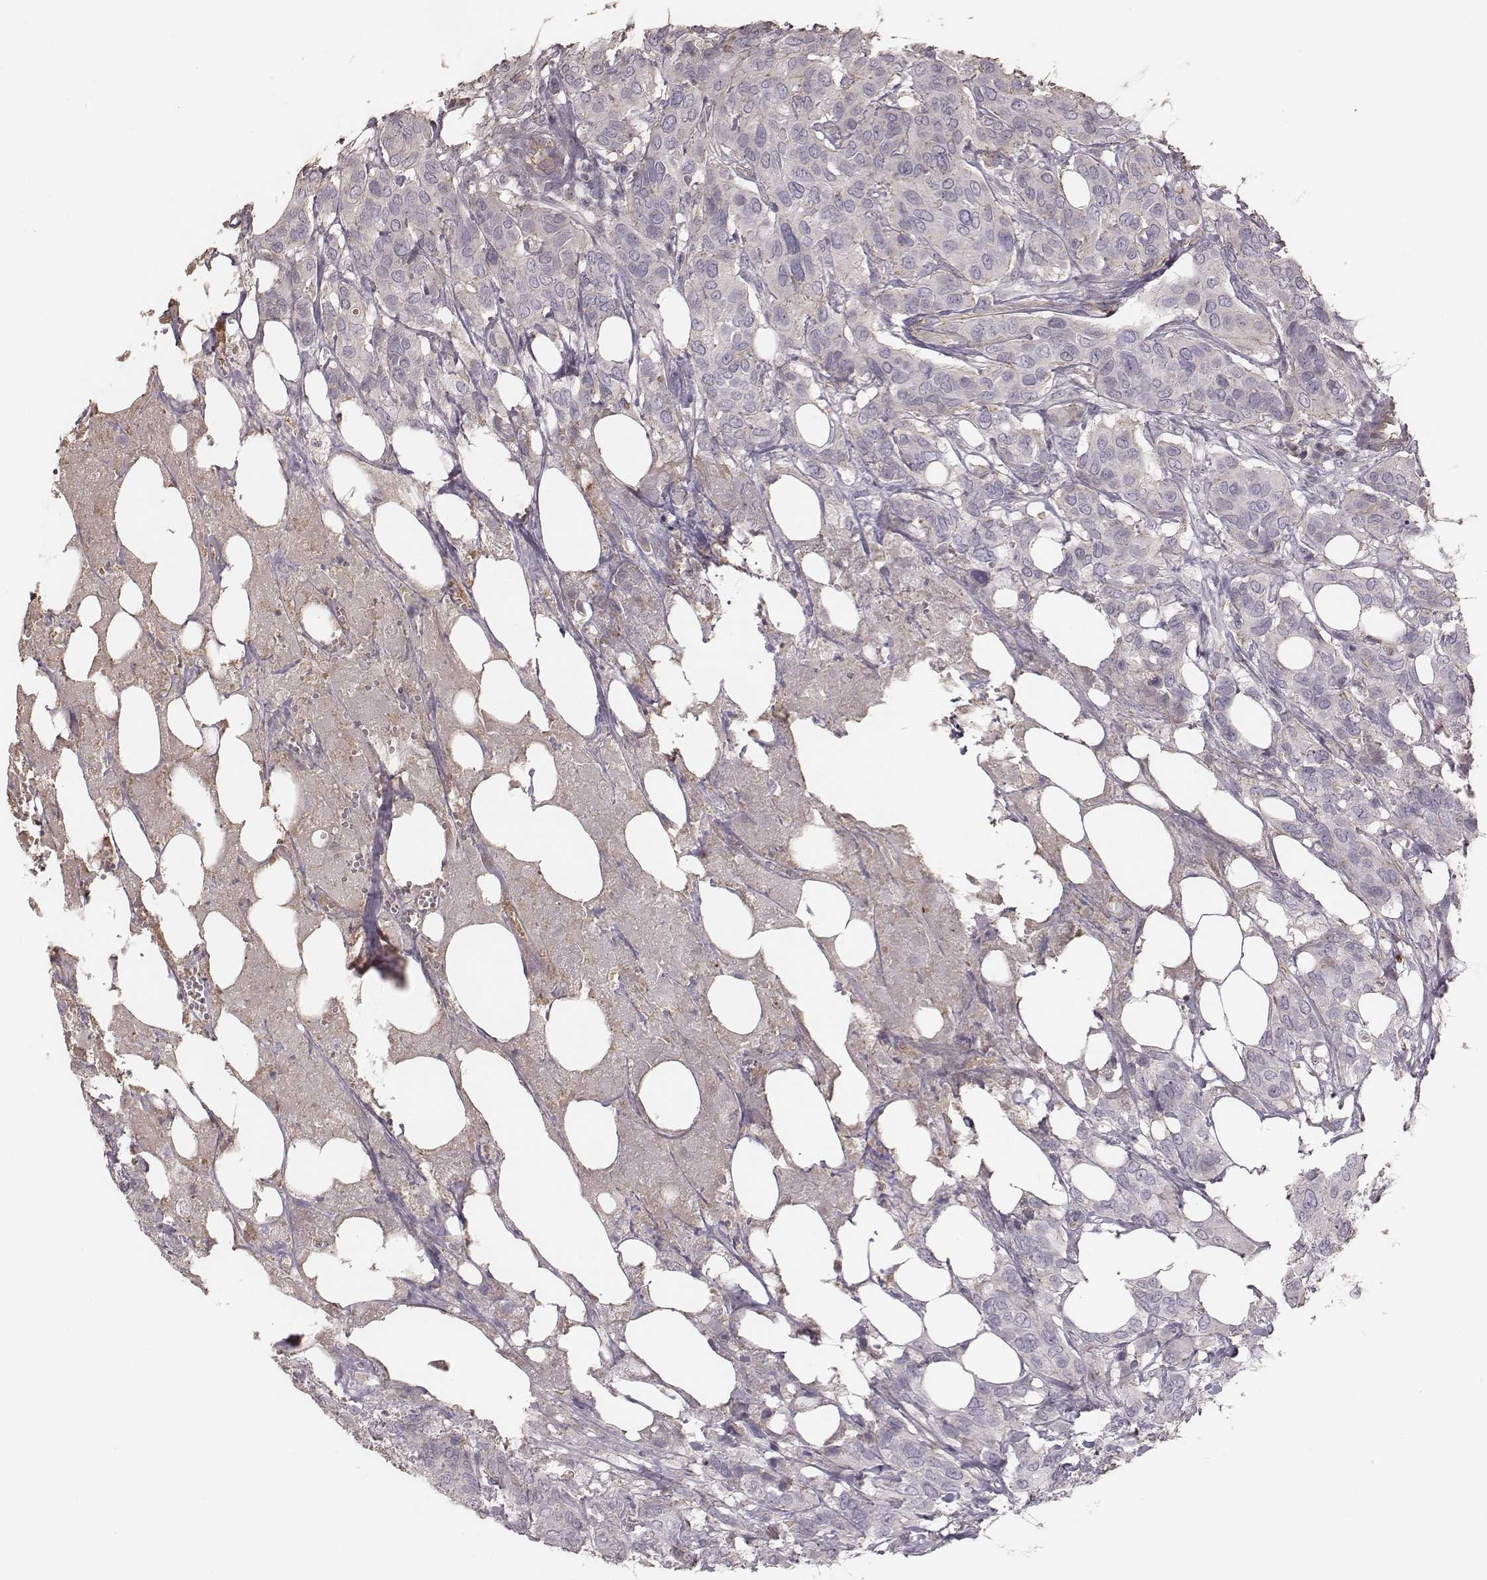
{"staining": {"intensity": "negative", "quantity": "none", "location": "none"}, "tissue": "urothelial cancer", "cell_type": "Tumor cells", "image_type": "cancer", "snomed": [{"axis": "morphology", "description": "Urothelial carcinoma, NOS"}, {"axis": "morphology", "description": "Urothelial carcinoma, High grade"}, {"axis": "topography", "description": "Urinary bladder"}], "caption": "Immunohistochemistry (IHC) of human transitional cell carcinoma displays no expression in tumor cells.", "gene": "OTOGL", "patient": {"sex": "male", "age": 63}}